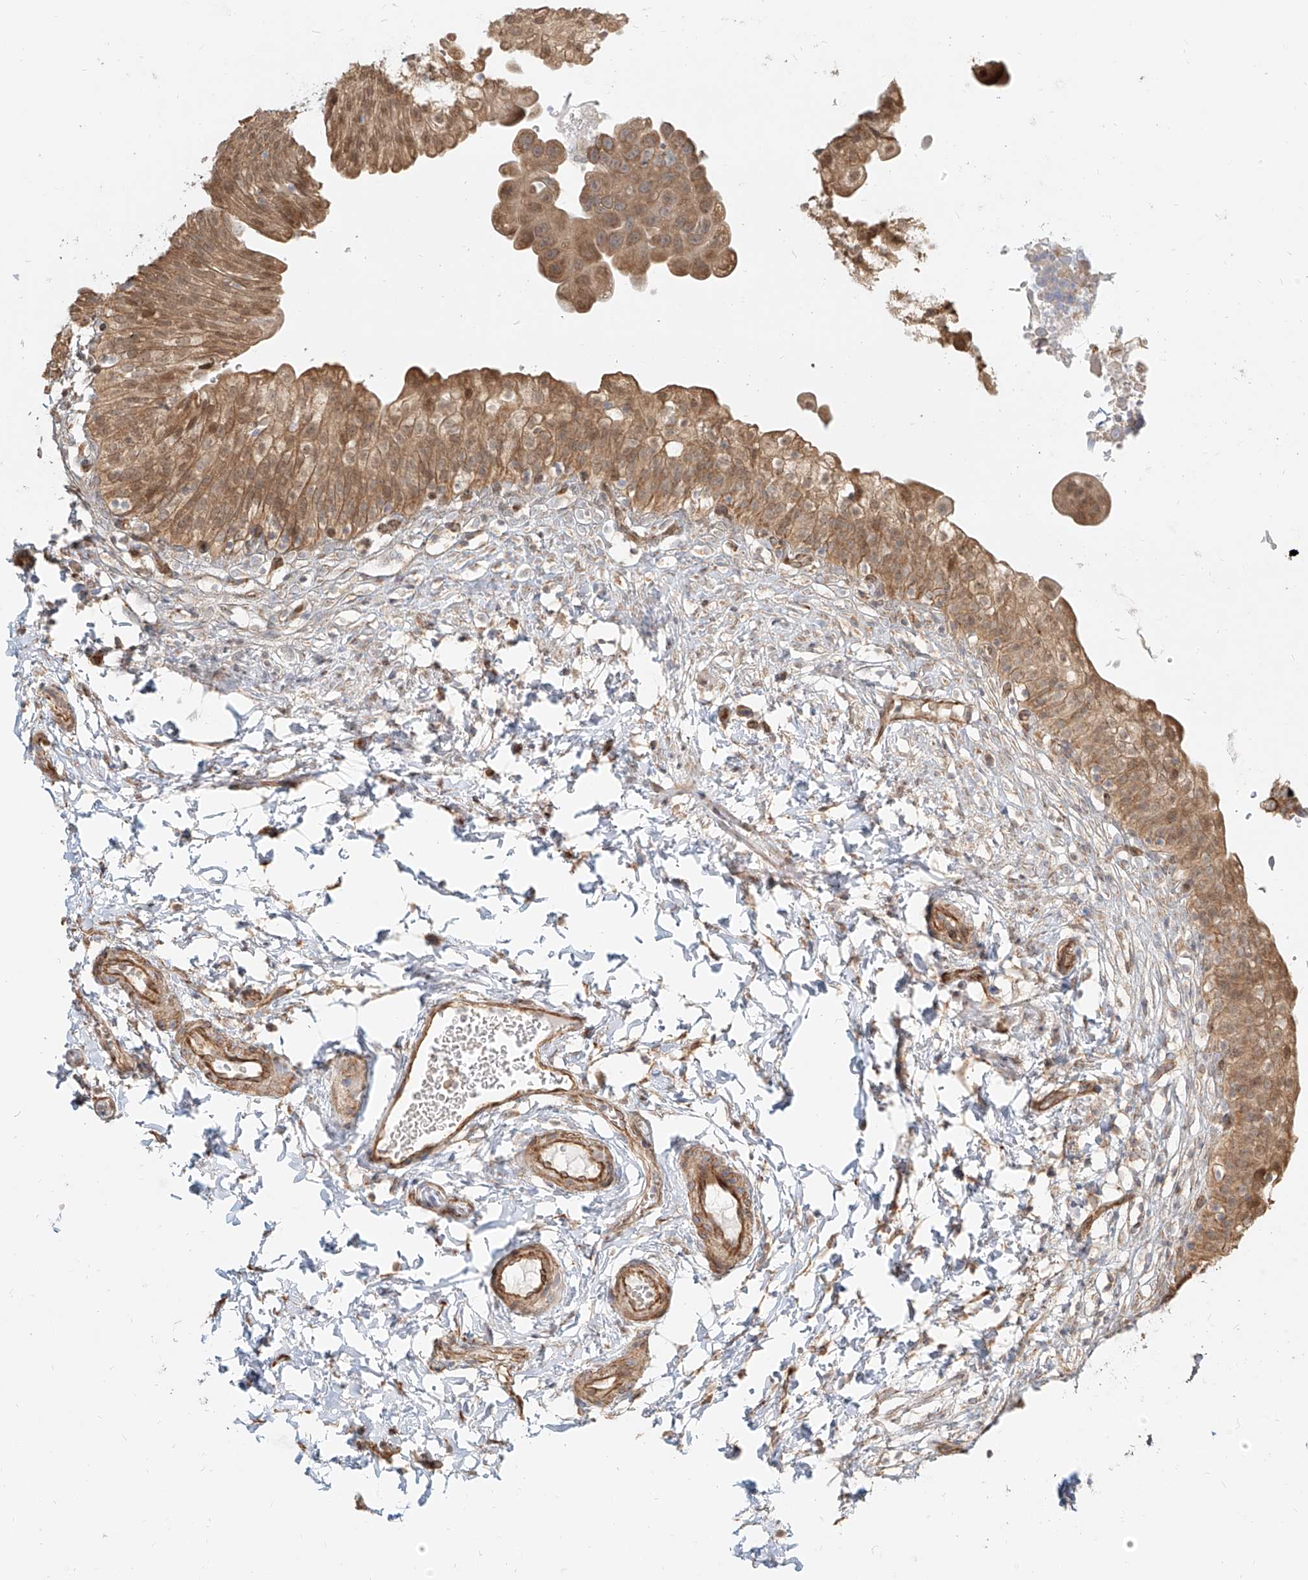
{"staining": {"intensity": "moderate", "quantity": ">75%", "location": "cytoplasmic/membranous"}, "tissue": "urinary bladder", "cell_type": "Urothelial cells", "image_type": "normal", "snomed": [{"axis": "morphology", "description": "Normal tissue, NOS"}, {"axis": "topography", "description": "Urinary bladder"}], "caption": "IHC of benign human urinary bladder exhibits medium levels of moderate cytoplasmic/membranous expression in approximately >75% of urothelial cells.", "gene": "UBE2K", "patient": {"sex": "male", "age": 55}}